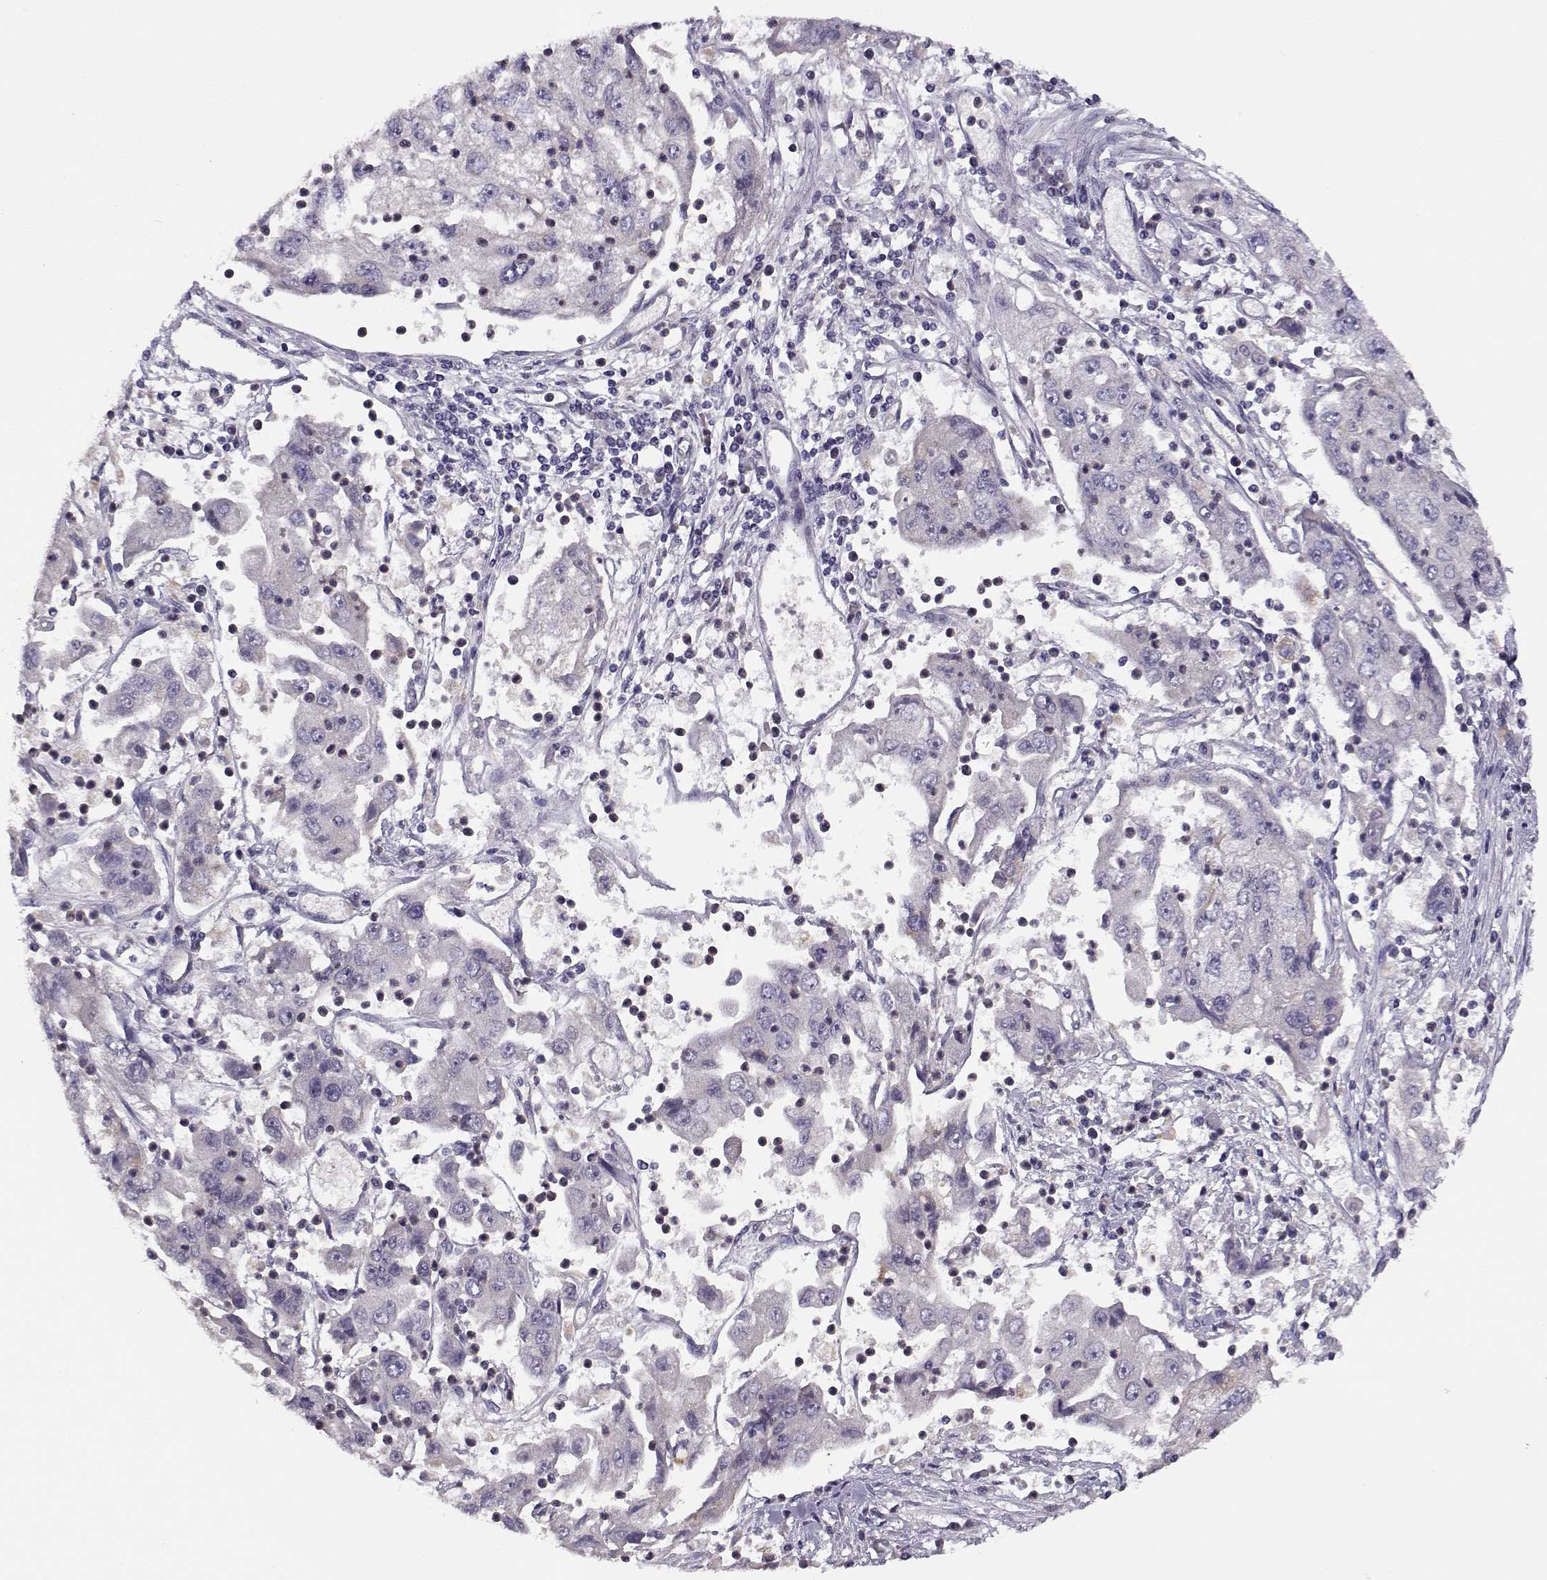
{"staining": {"intensity": "negative", "quantity": "none", "location": "none"}, "tissue": "cervical cancer", "cell_type": "Tumor cells", "image_type": "cancer", "snomed": [{"axis": "morphology", "description": "Squamous cell carcinoma, NOS"}, {"axis": "topography", "description": "Cervix"}], "caption": "IHC image of neoplastic tissue: human cervical cancer stained with DAB shows no significant protein expression in tumor cells.", "gene": "TMEM145", "patient": {"sex": "female", "age": 36}}